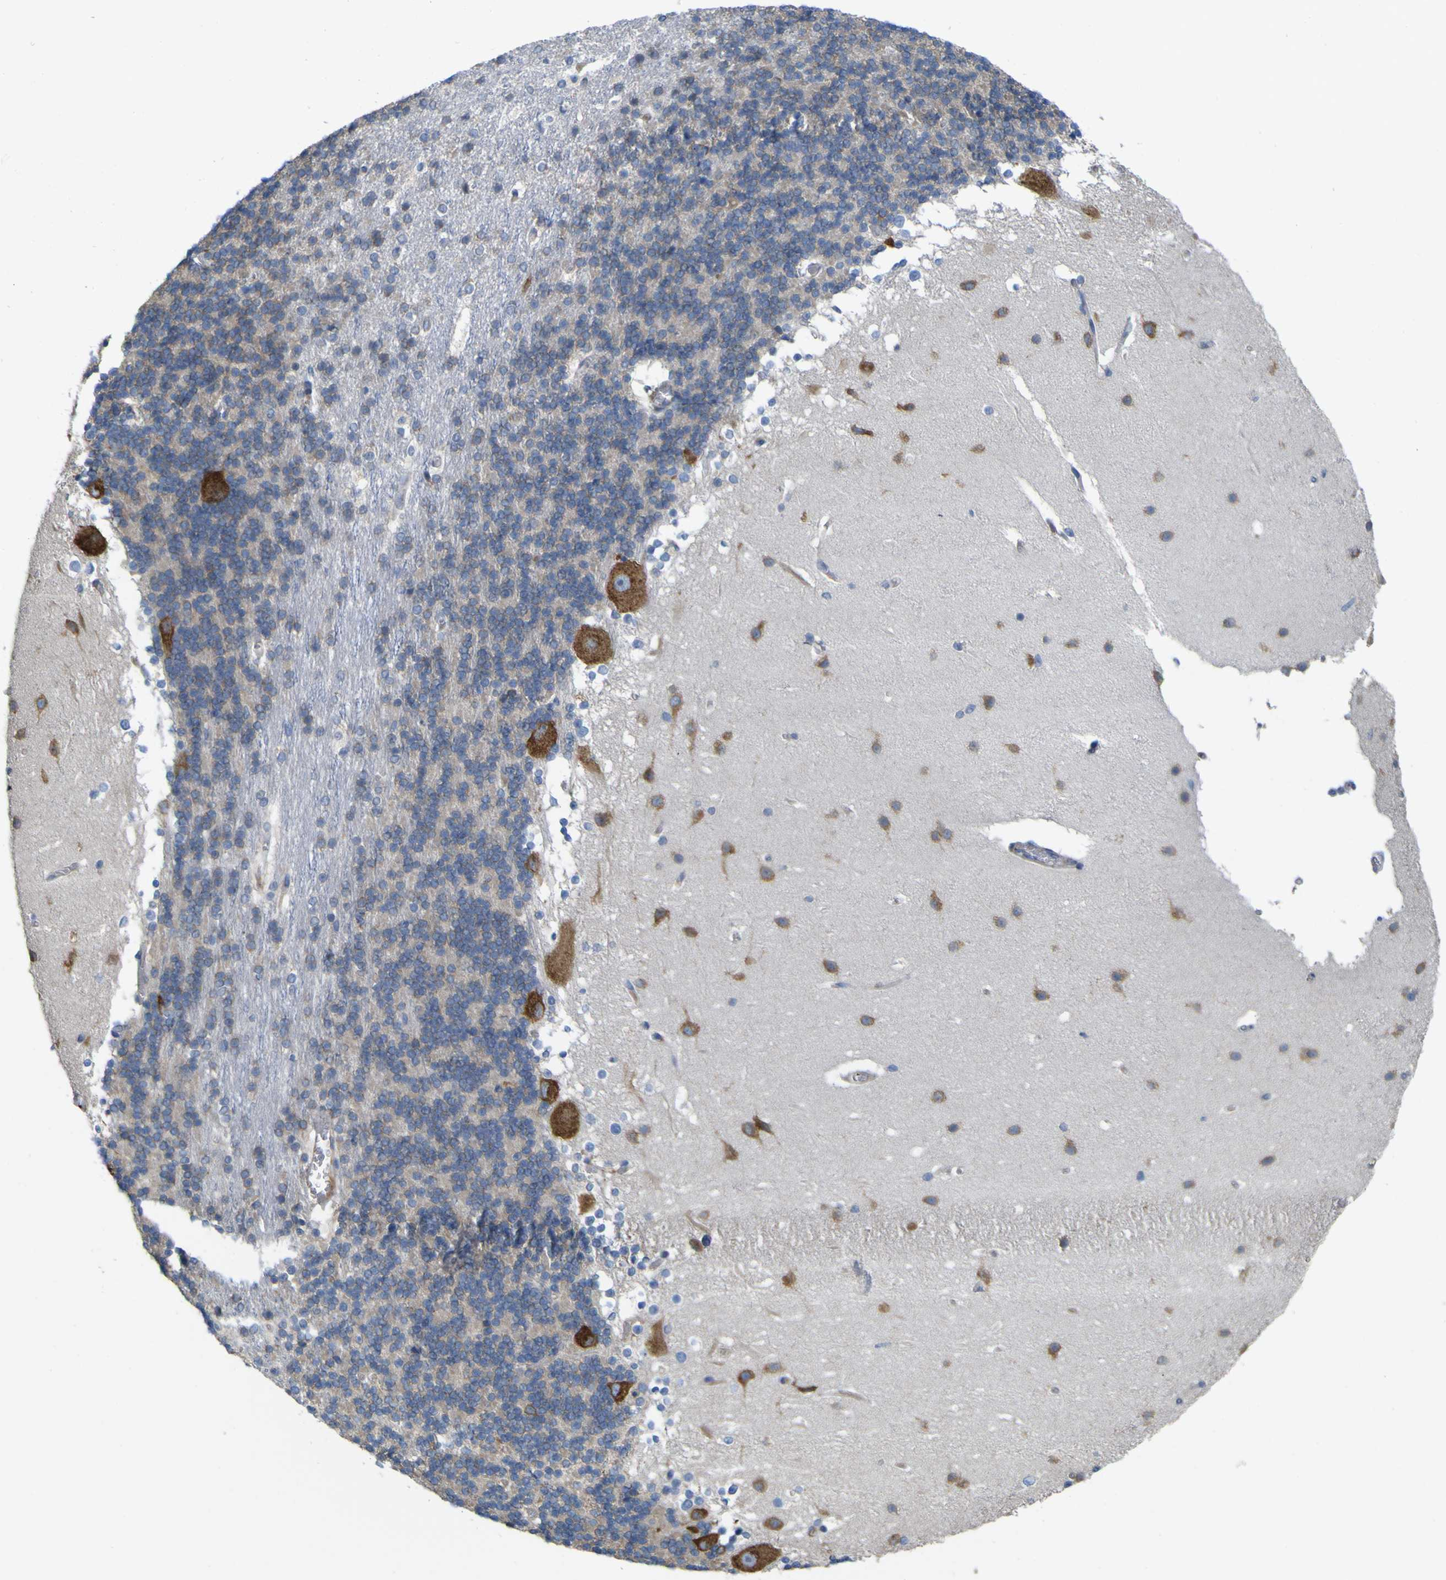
{"staining": {"intensity": "negative", "quantity": "none", "location": "none"}, "tissue": "cerebellum", "cell_type": "Cells in granular layer", "image_type": "normal", "snomed": [{"axis": "morphology", "description": "Normal tissue, NOS"}, {"axis": "topography", "description": "Cerebellum"}], "caption": "Cerebellum was stained to show a protein in brown. There is no significant staining in cells in granular layer. Brightfield microscopy of immunohistochemistry stained with DAB (3,3'-diaminobenzidine) (brown) and hematoxylin (blue), captured at high magnification.", "gene": "MYEOV", "patient": {"sex": "female", "age": 19}}